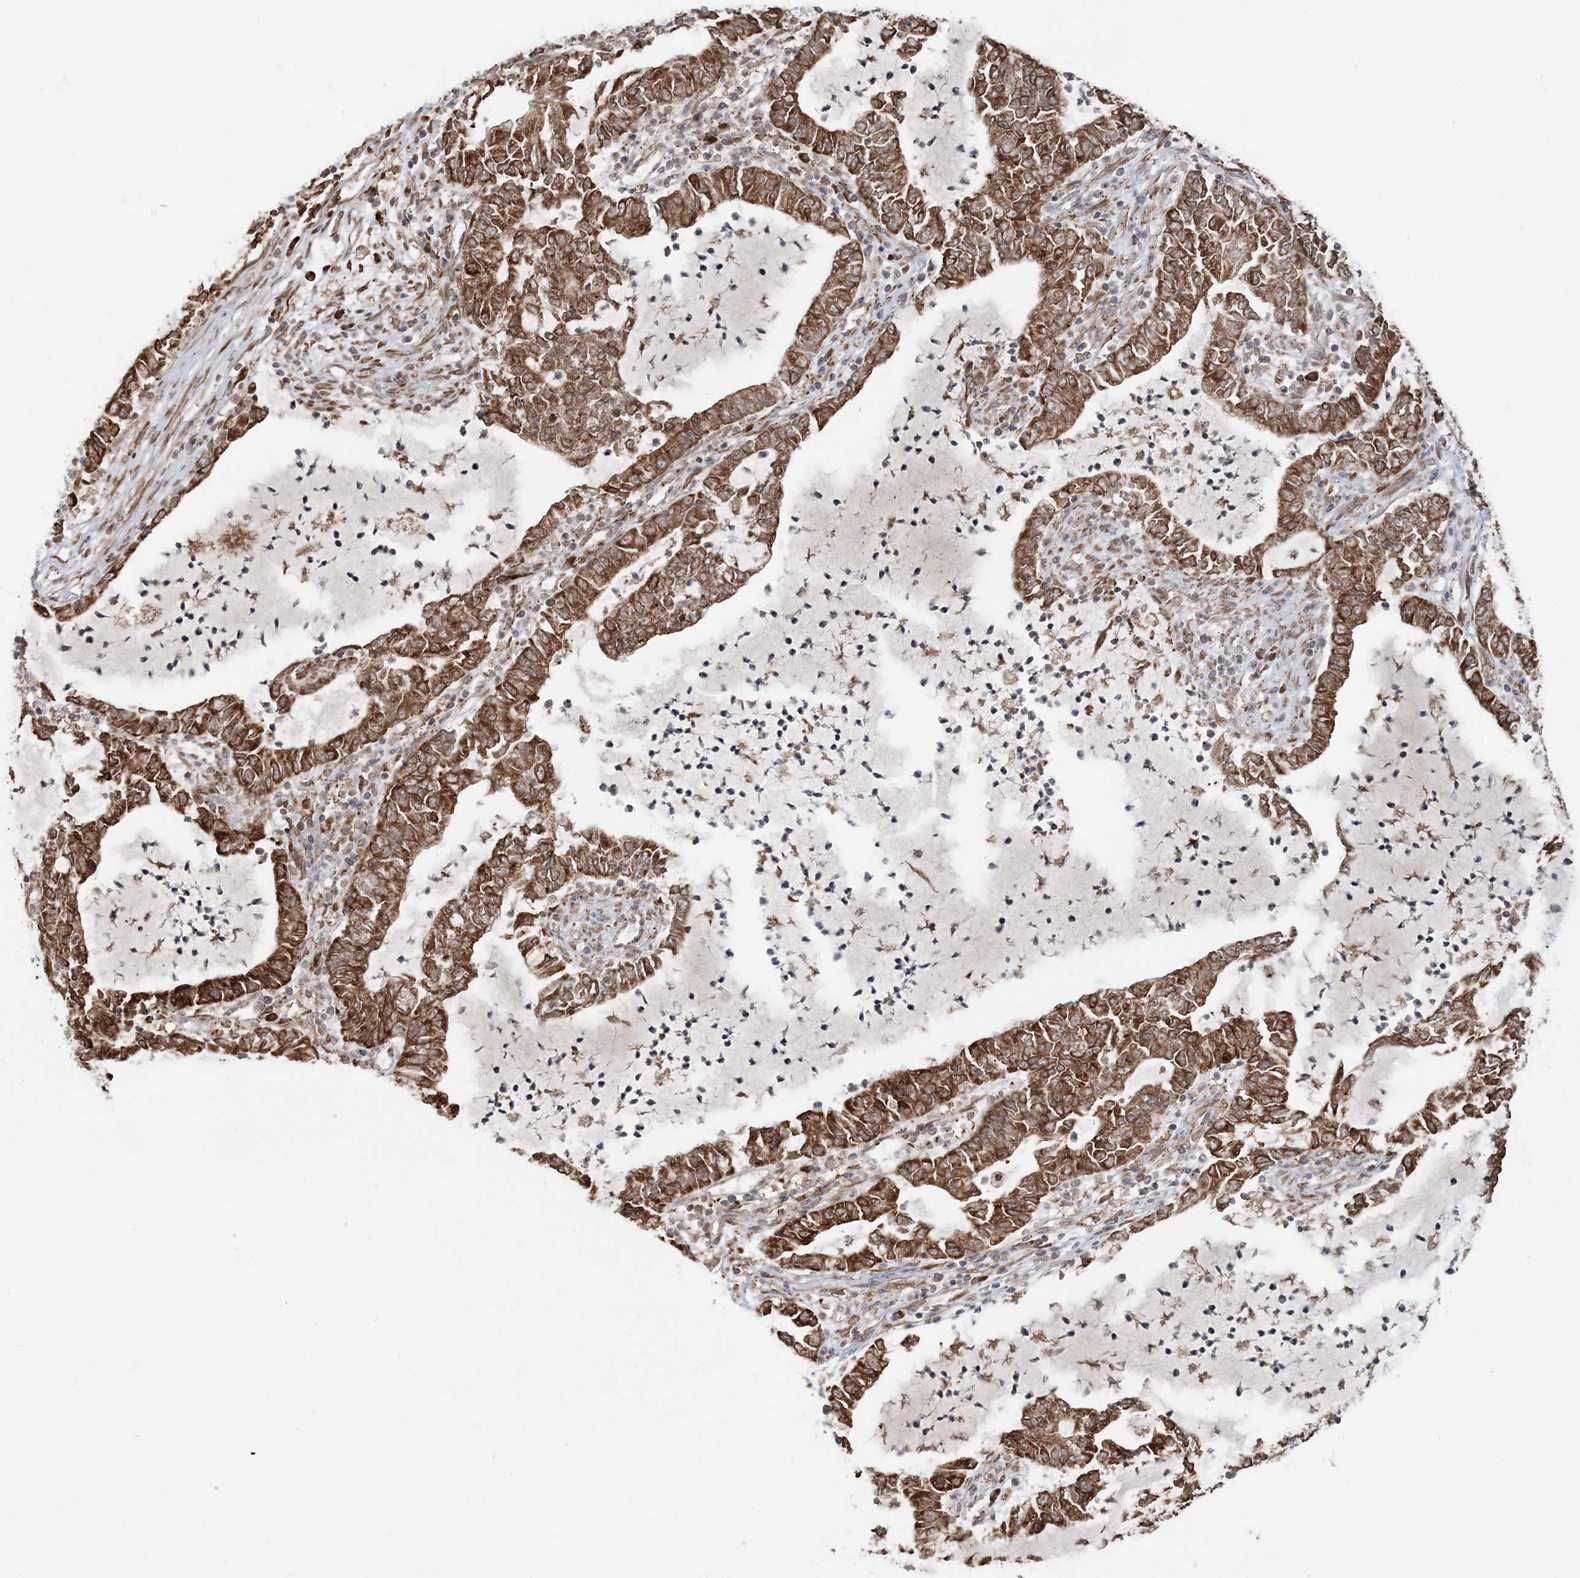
{"staining": {"intensity": "moderate", "quantity": ">75%", "location": "cytoplasmic/membranous"}, "tissue": "lung cancer", "cell_type": "Tumor cells", "image_type": "cancer", "snomed": [{"axis": "morphology", "description": "Adenocarcinoma, NOS"}, {"axis": "topography", "description": "Lung"}], "caption": "Immunohistochemistry of human lung cancer (adenocarcinoma) displays medium levels of moderate cytoplasmic/membranous positivity in approximately >75% of tumor cells.", "gene": "TMED10", "patient": {"sex": "female", "age": 51}}